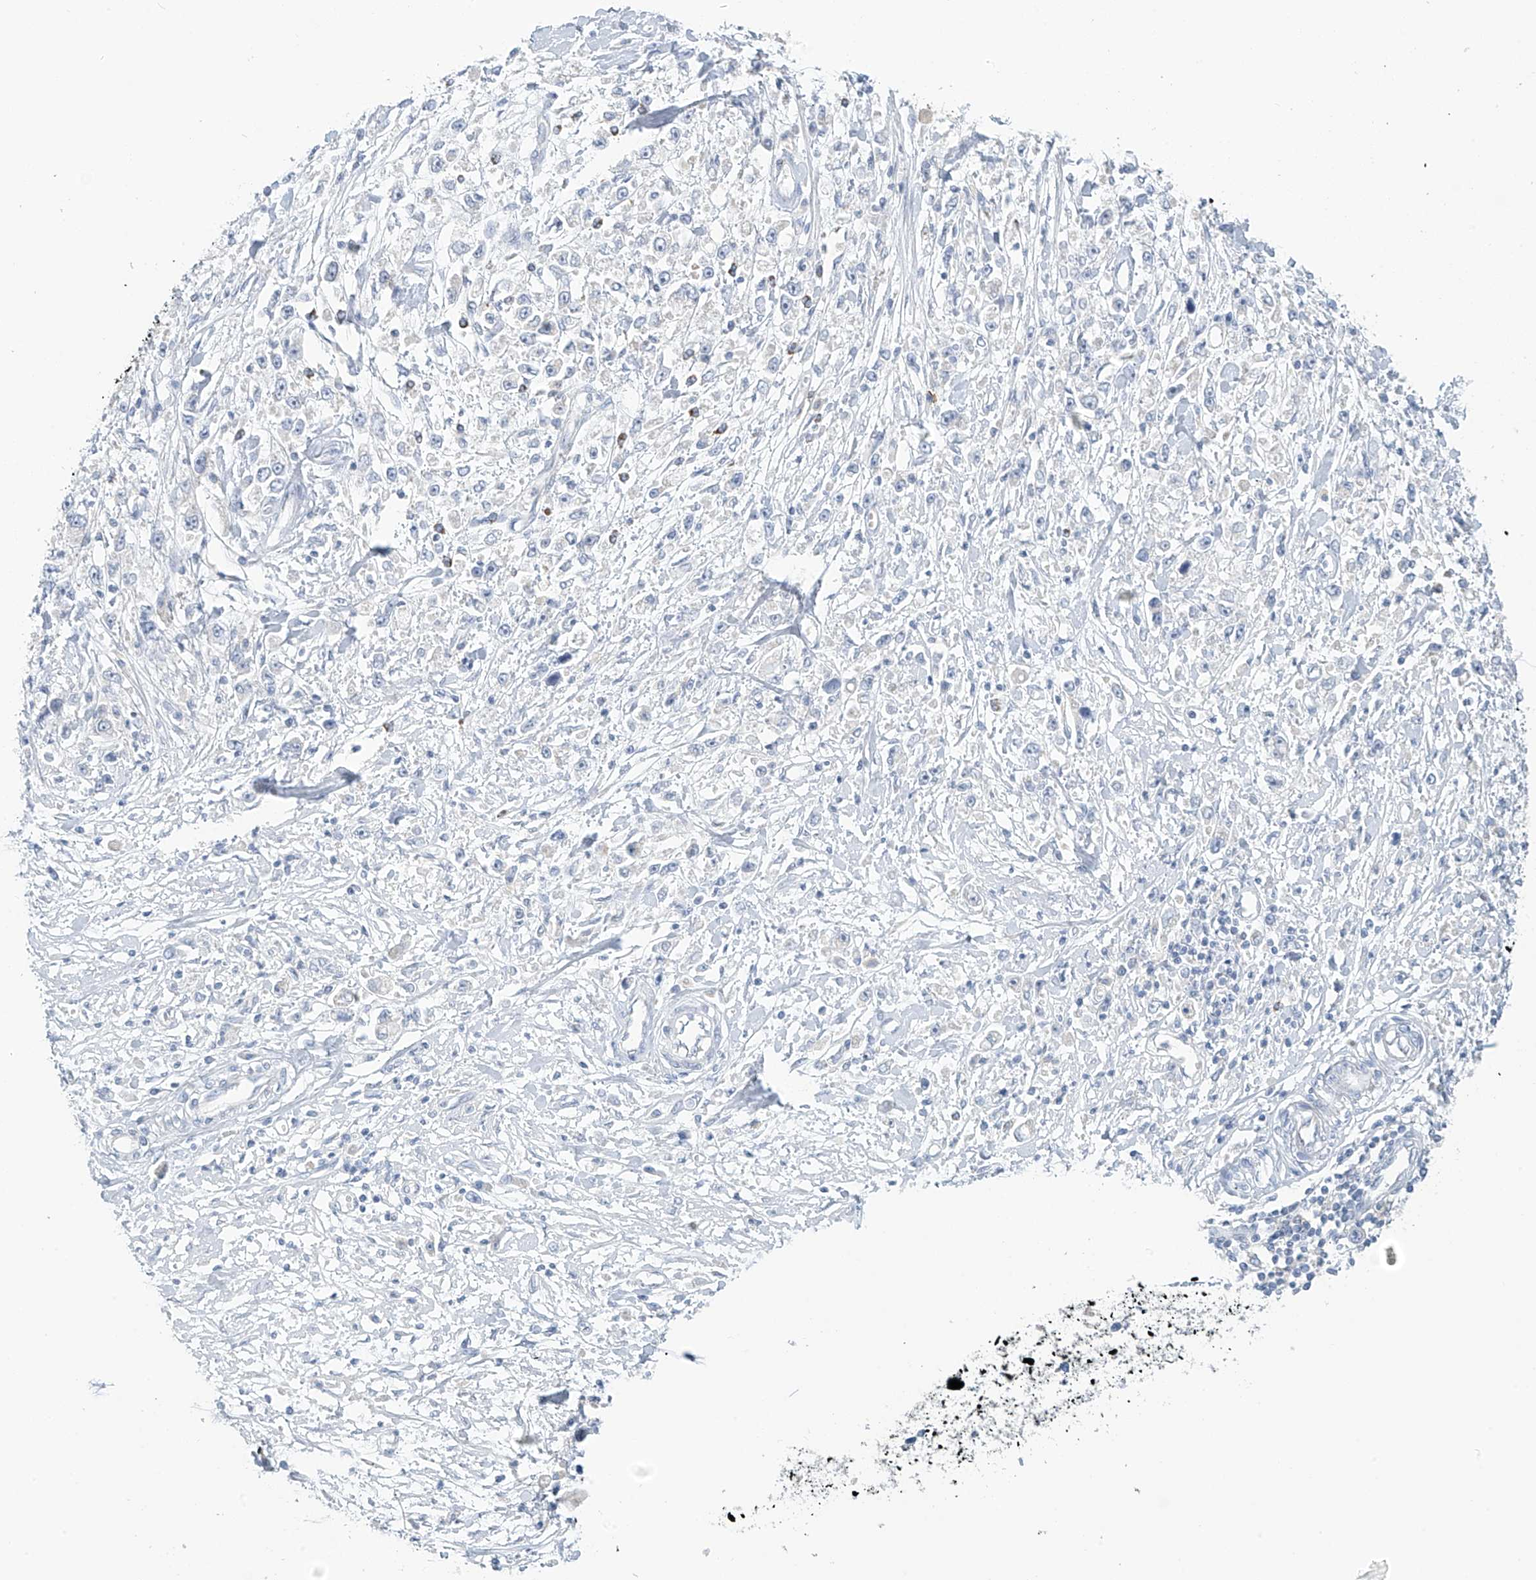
{"staining": {"intensity": "negative", "quantity": "none", "location": "none"}, "tissue": "stomach cancer", "cell_type": "Tumor cells", "image_type": "cancer", "snomed": [{"axis": "morphology", "description": "Adenocarcinoma, NOS"}, {"axis": "topography", "description": "Stomach"}], "caption": "DAB immunohistochemical staining of stomach adenocarcinoma displays no significant expression in tumor cells.", "gene": "SLC6A12", "patient": {"sex": "female", "age": 59}}